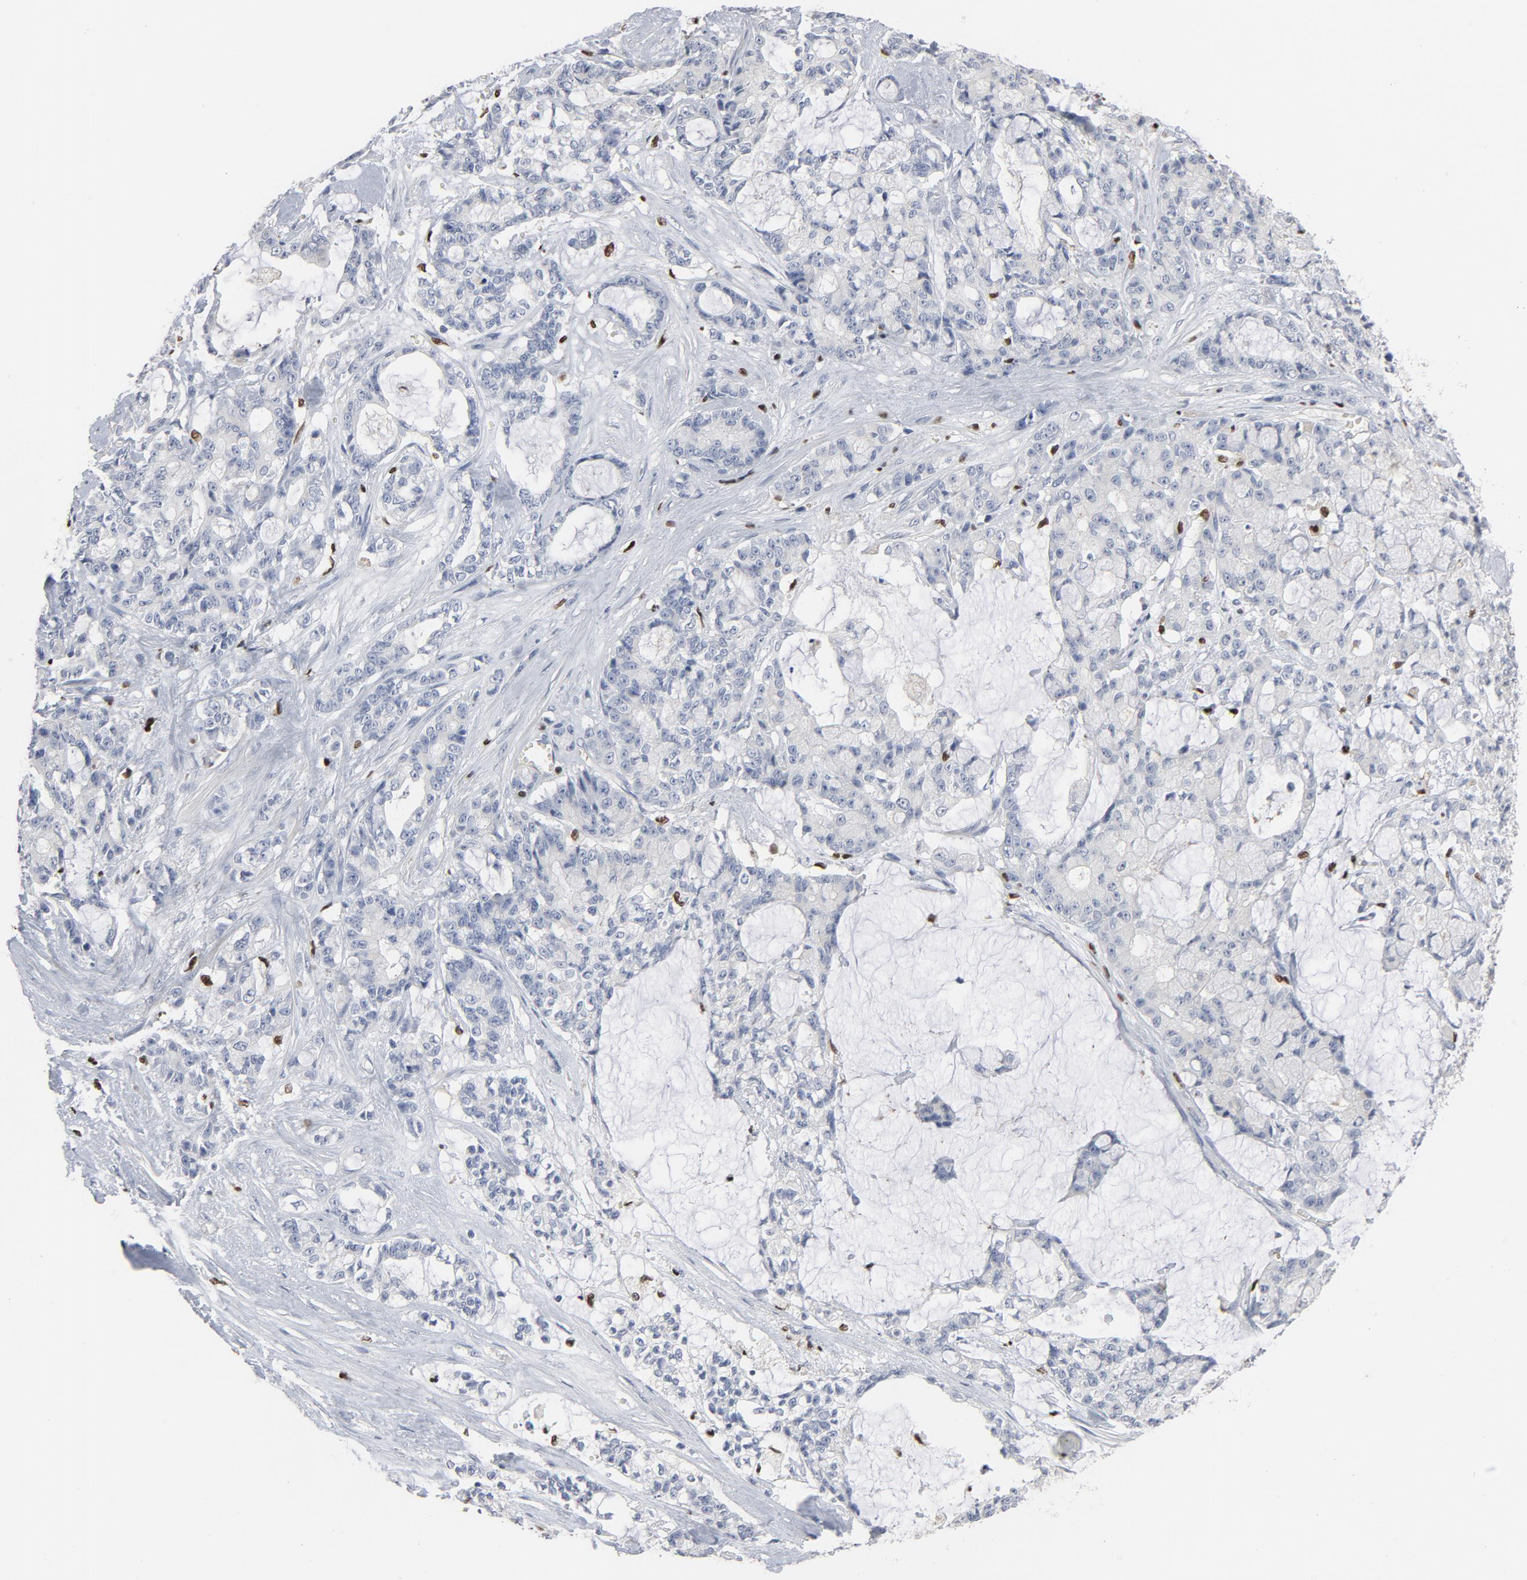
{"staining": {"intensity": "negative", "quantity": "none", "location": "none"}, "tissue": "pancreatic cancer", "cell_type": "Tumor cells", "image_type": "cancer", "snomed": [{"axis": "morphology", "description": "Adenocarcinoma, NOS"}, {"axis": "topography", "description": "Pancreas"}], "caption": "Human pancreatic adenocarcinoma stained for a protein using IHC demonstrates no staining in tumor cells.", "gene": "SPI1", "patient": {"sex": "female", "age": 73}}